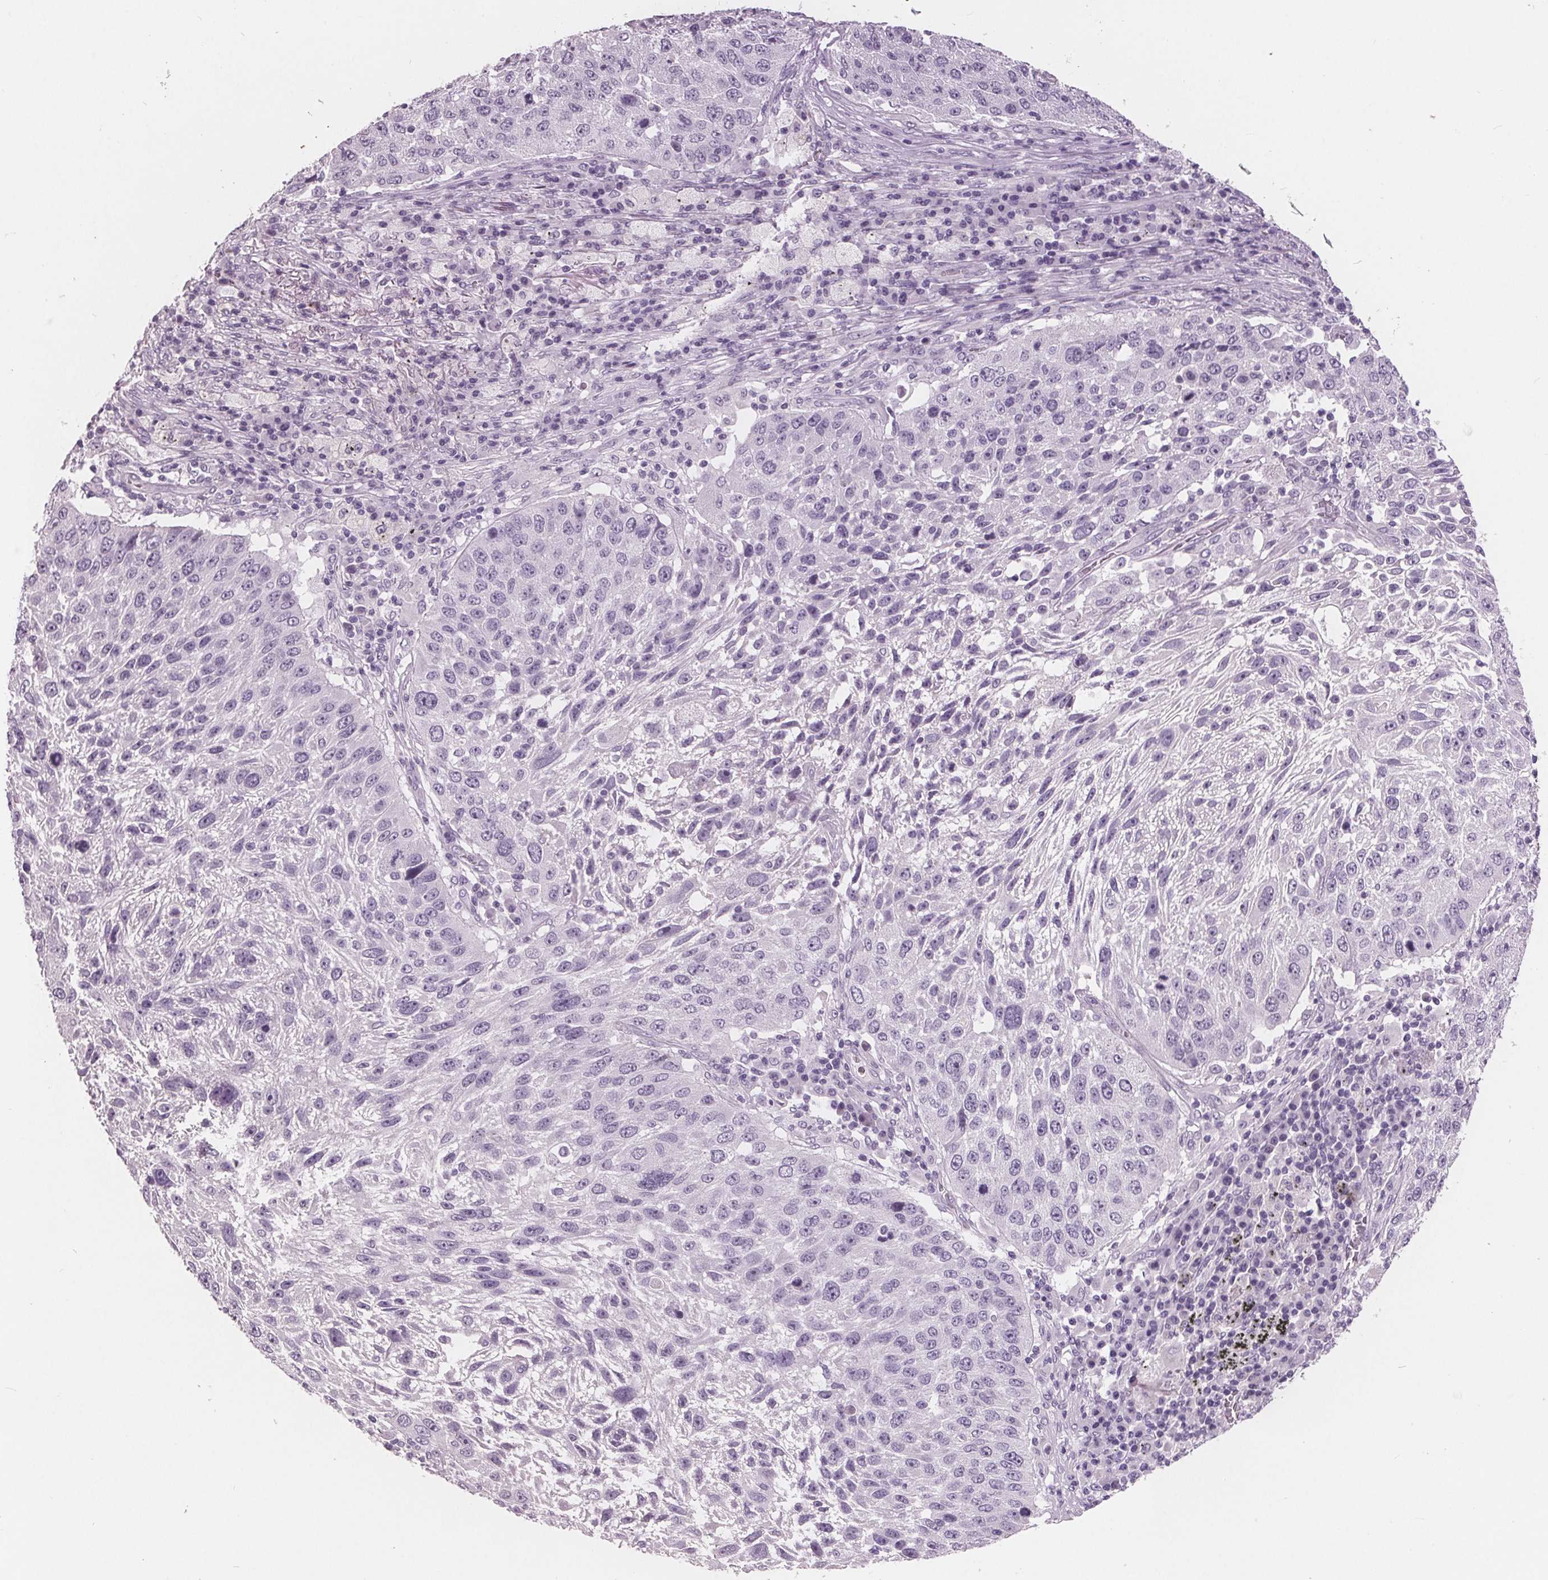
{"staining": {"intensity": "negative", "quantity": "none", "location": "none"}, "tissue": "lung cancer", "cell_type": "Tumor cells", "image_type": "cancer", "snomed": [{"axis": "morphology", "description": "Normal morphology"}, {"axis": "morphology", "description": "Squamous cell carcinoma, NOS"}, {"axis": "topography", "description": "Lymph node"}, {"axis": "topography", "description": "Lung"}], "caption": "Immunohistochemistry photomicrograph of neoplastic tissue: lung cancer stained with DAB displays no significant protein expression in tumor cells.", "gene": "AMBP", "patient": {"sex": "male", "age": 67}}